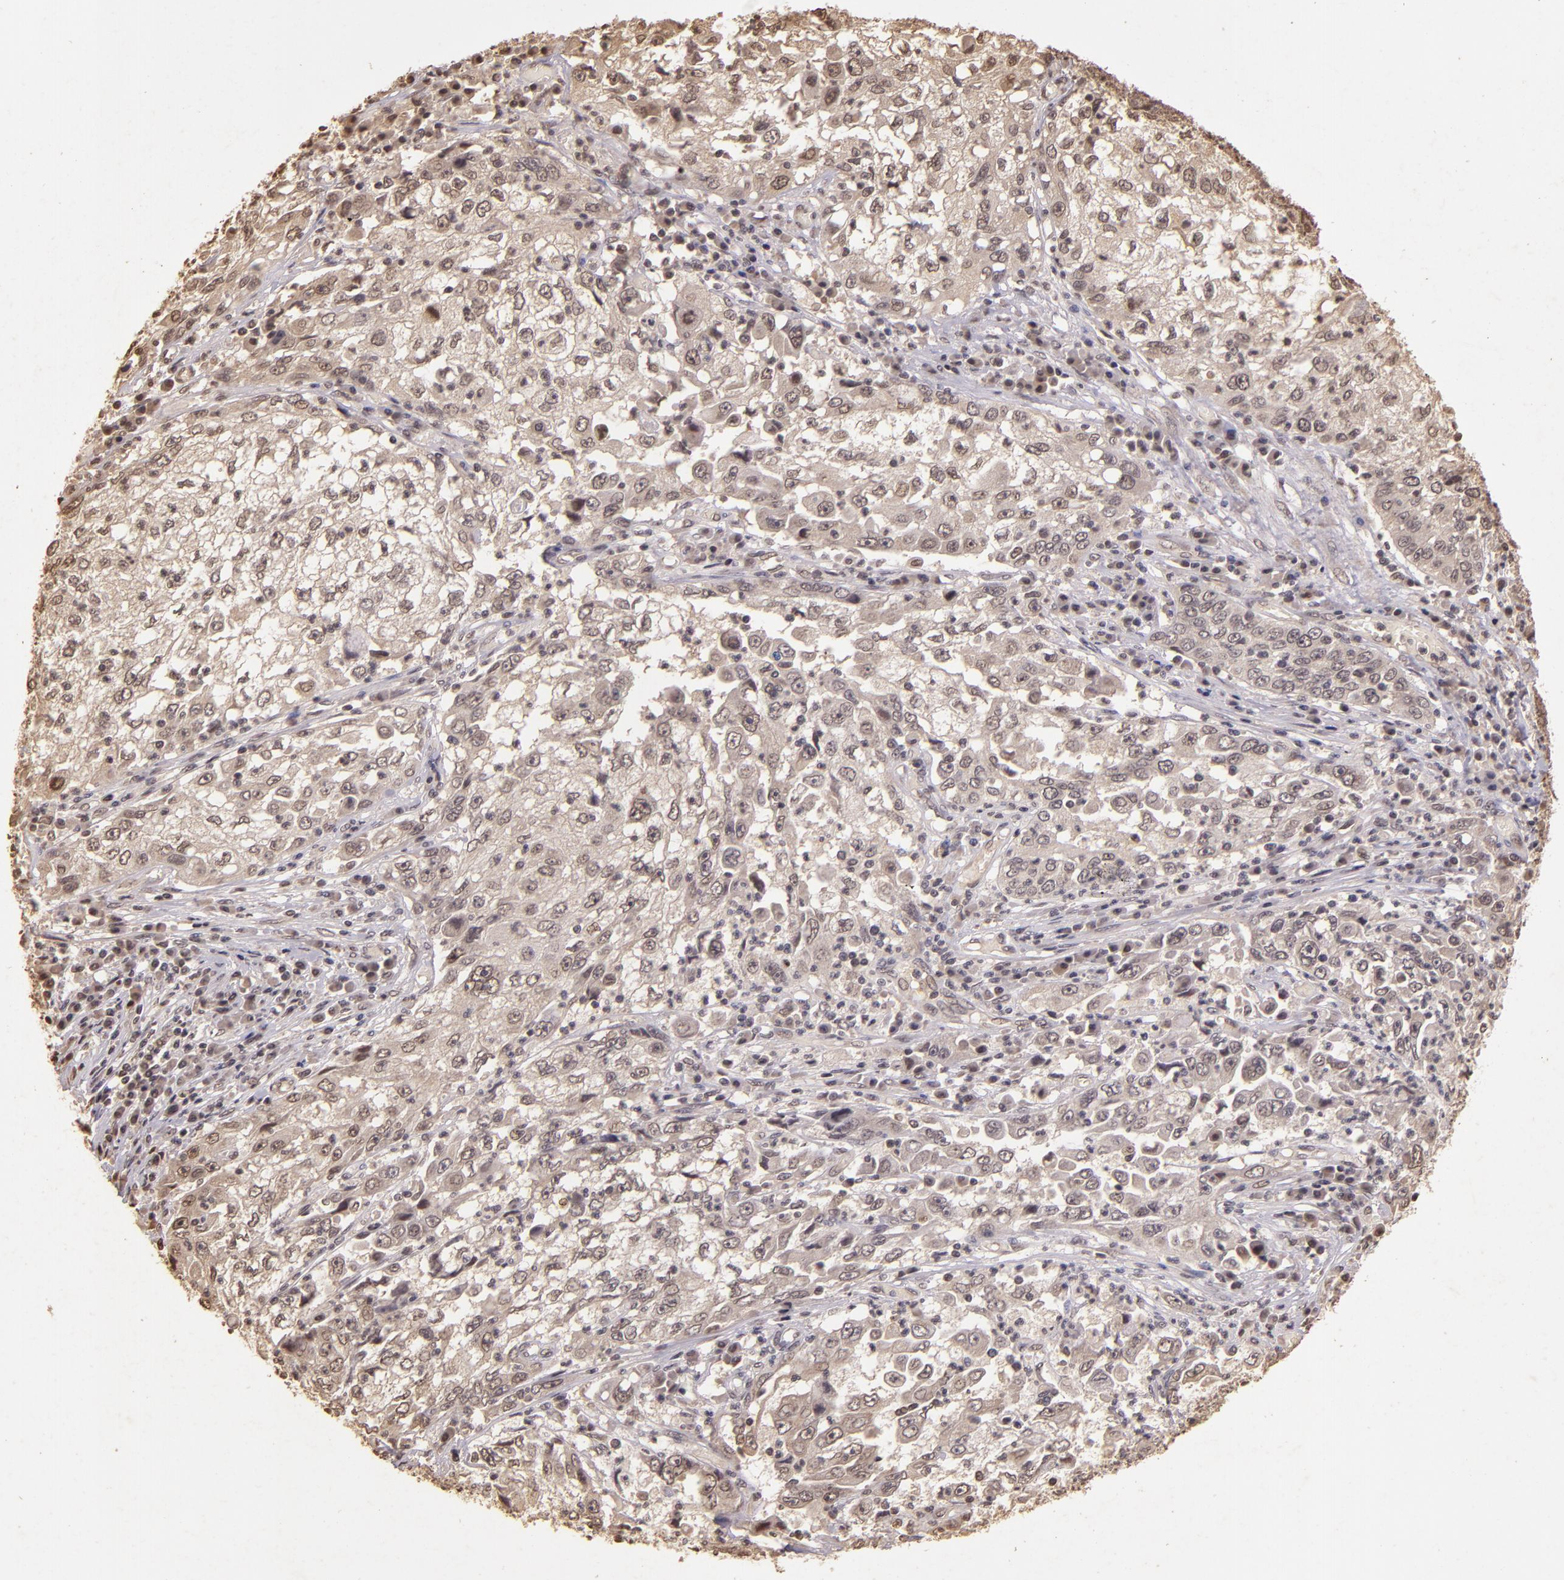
{"staining": {"intensity": "weak", "quantity": ">75%", "location": "cytoplasmic/membranous,nuclear"}, "tissue": "cervical cancer", "cell_type": "Tumor cells", "image_type": "cancer", "snomed": [{"axis": "morphology", "description": "Squamous cell carcinoma, NOS"}, {"axis": "topography", "description": "Cervix"}], "caption": "Protein staining of cervical squamous cell carcinoma tissue shows weak cytoplasmic/membranous and nuclear positivity in approximately >75% of tumor cells.", "gene": "CUL1", "patient": {"sex": "female", "age": 36}}